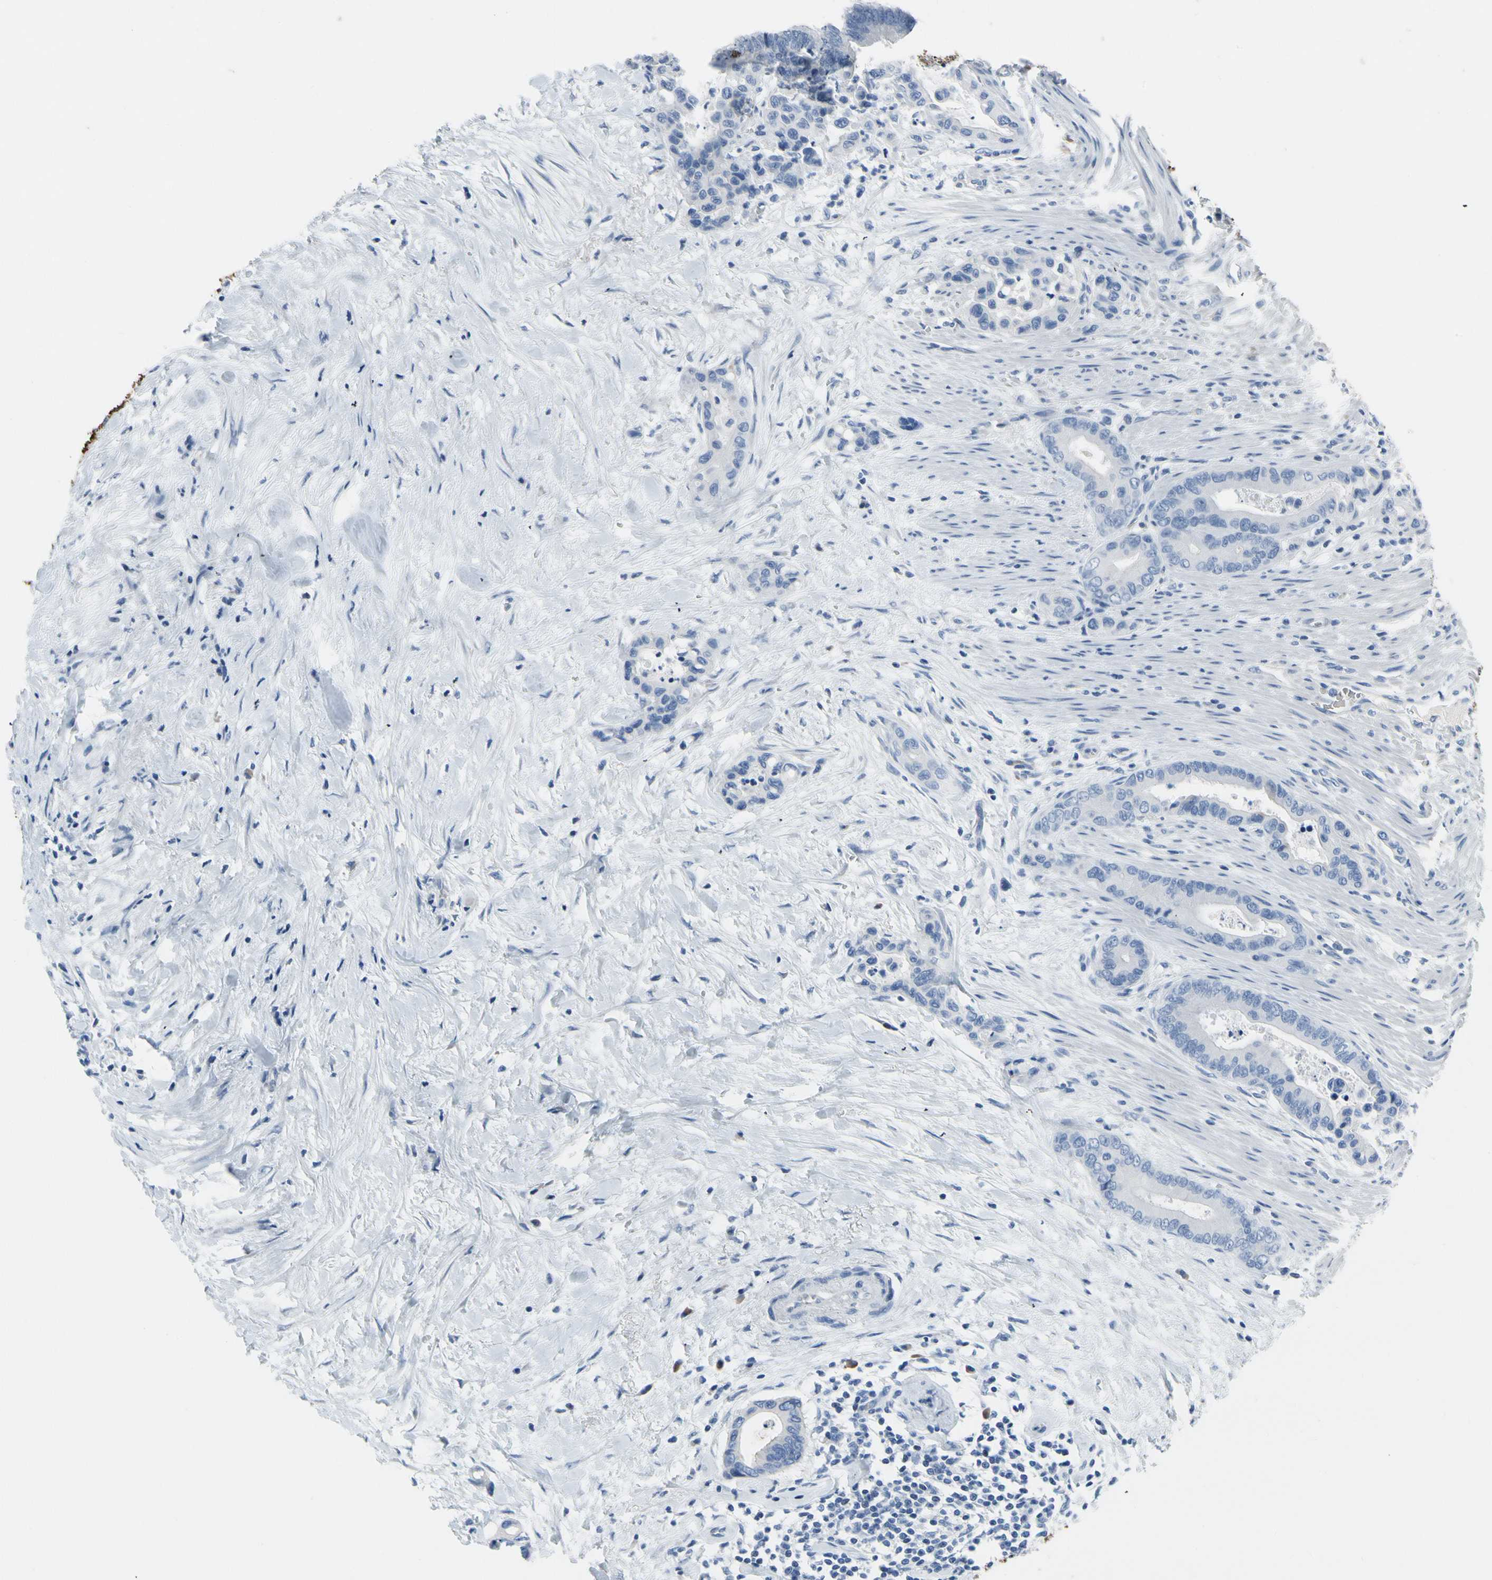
{"staining": {"intensity": "negative", "quantity": "none", "location": "none"}, "tissue": "colorectal cancer", "cell_type": "Tumor cells", "image_type": "cancer", "snomed": [{"axis": "morphology", "description": "Normal tissue, NOS"}, {"axis": "morphology", "description": "Adenocarcinoma, NOS"}, {"axis": "topography", "description": "Colon"}], "caption": "Adenocarcinoma (colorectal) was stained to show a protein in brown. There is no significant expression in tumor cells. Nuclei are stained in blue.", "gene": "MUC5B", "patient": {"sex": "male", "age": 82}}